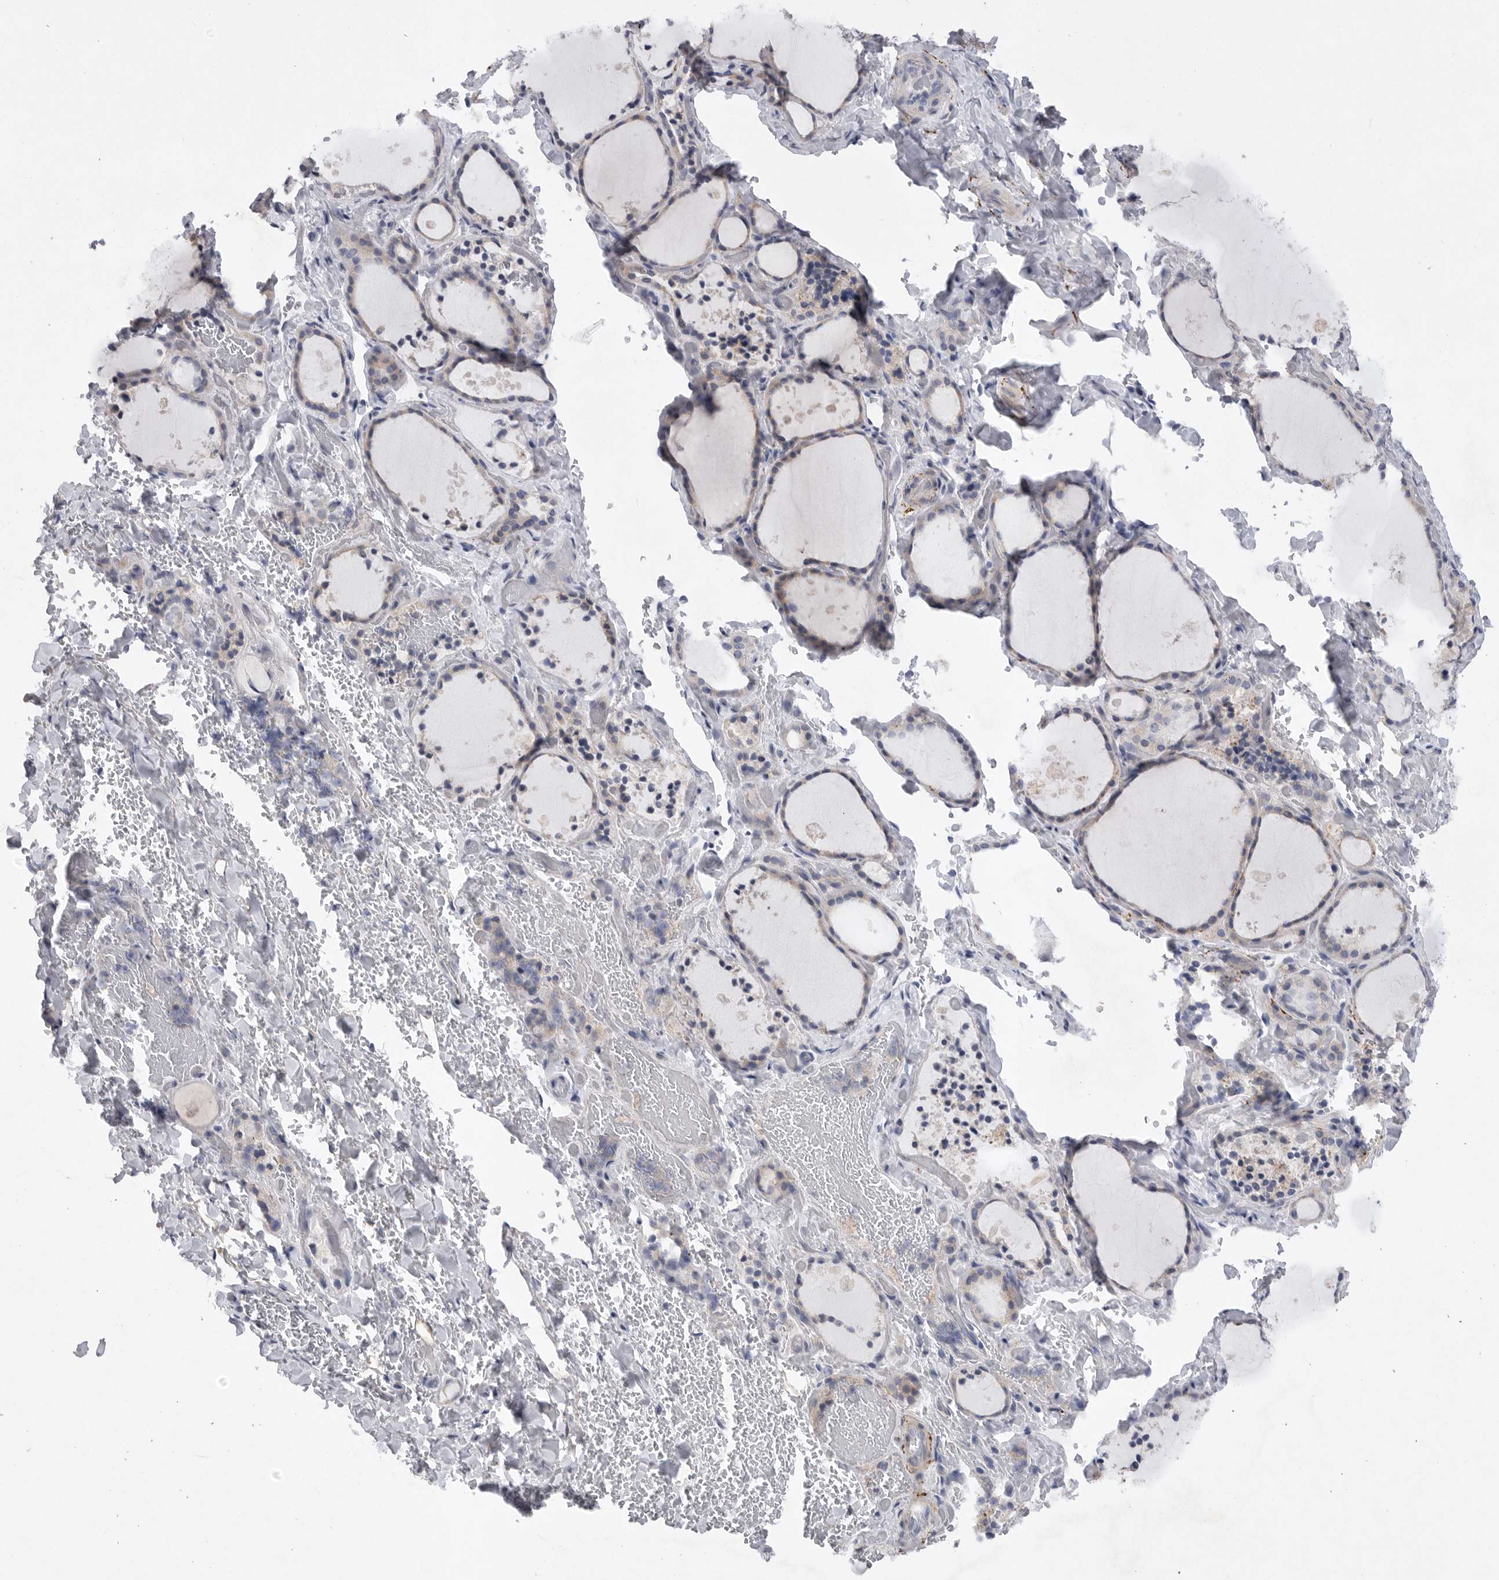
{"staining": {"intensity": "weak", "quantity": "<25%", "location": "cytoplasmic/membranous"}, "tissue": "thyroid gland", "cell_type": "Glandular cells", "image_type": "normal", "snomed": [{"axis": "morphology", "description": "Normal tissue, NOS"}, {"axis": "topography", "description": "Thyroid gland"}], "caption": "IHC micrograph of benign thyroid gland: thyroid gland stained with DAB (3,3'-diaminobenzidine) demonstrates no significant protein staining in glandular cells. (Immunohistochemistry (ihc), brightfield microscopy, high magnification).", "gene": "EDEM3", "patient": {"sex": "female", "age": 44}}